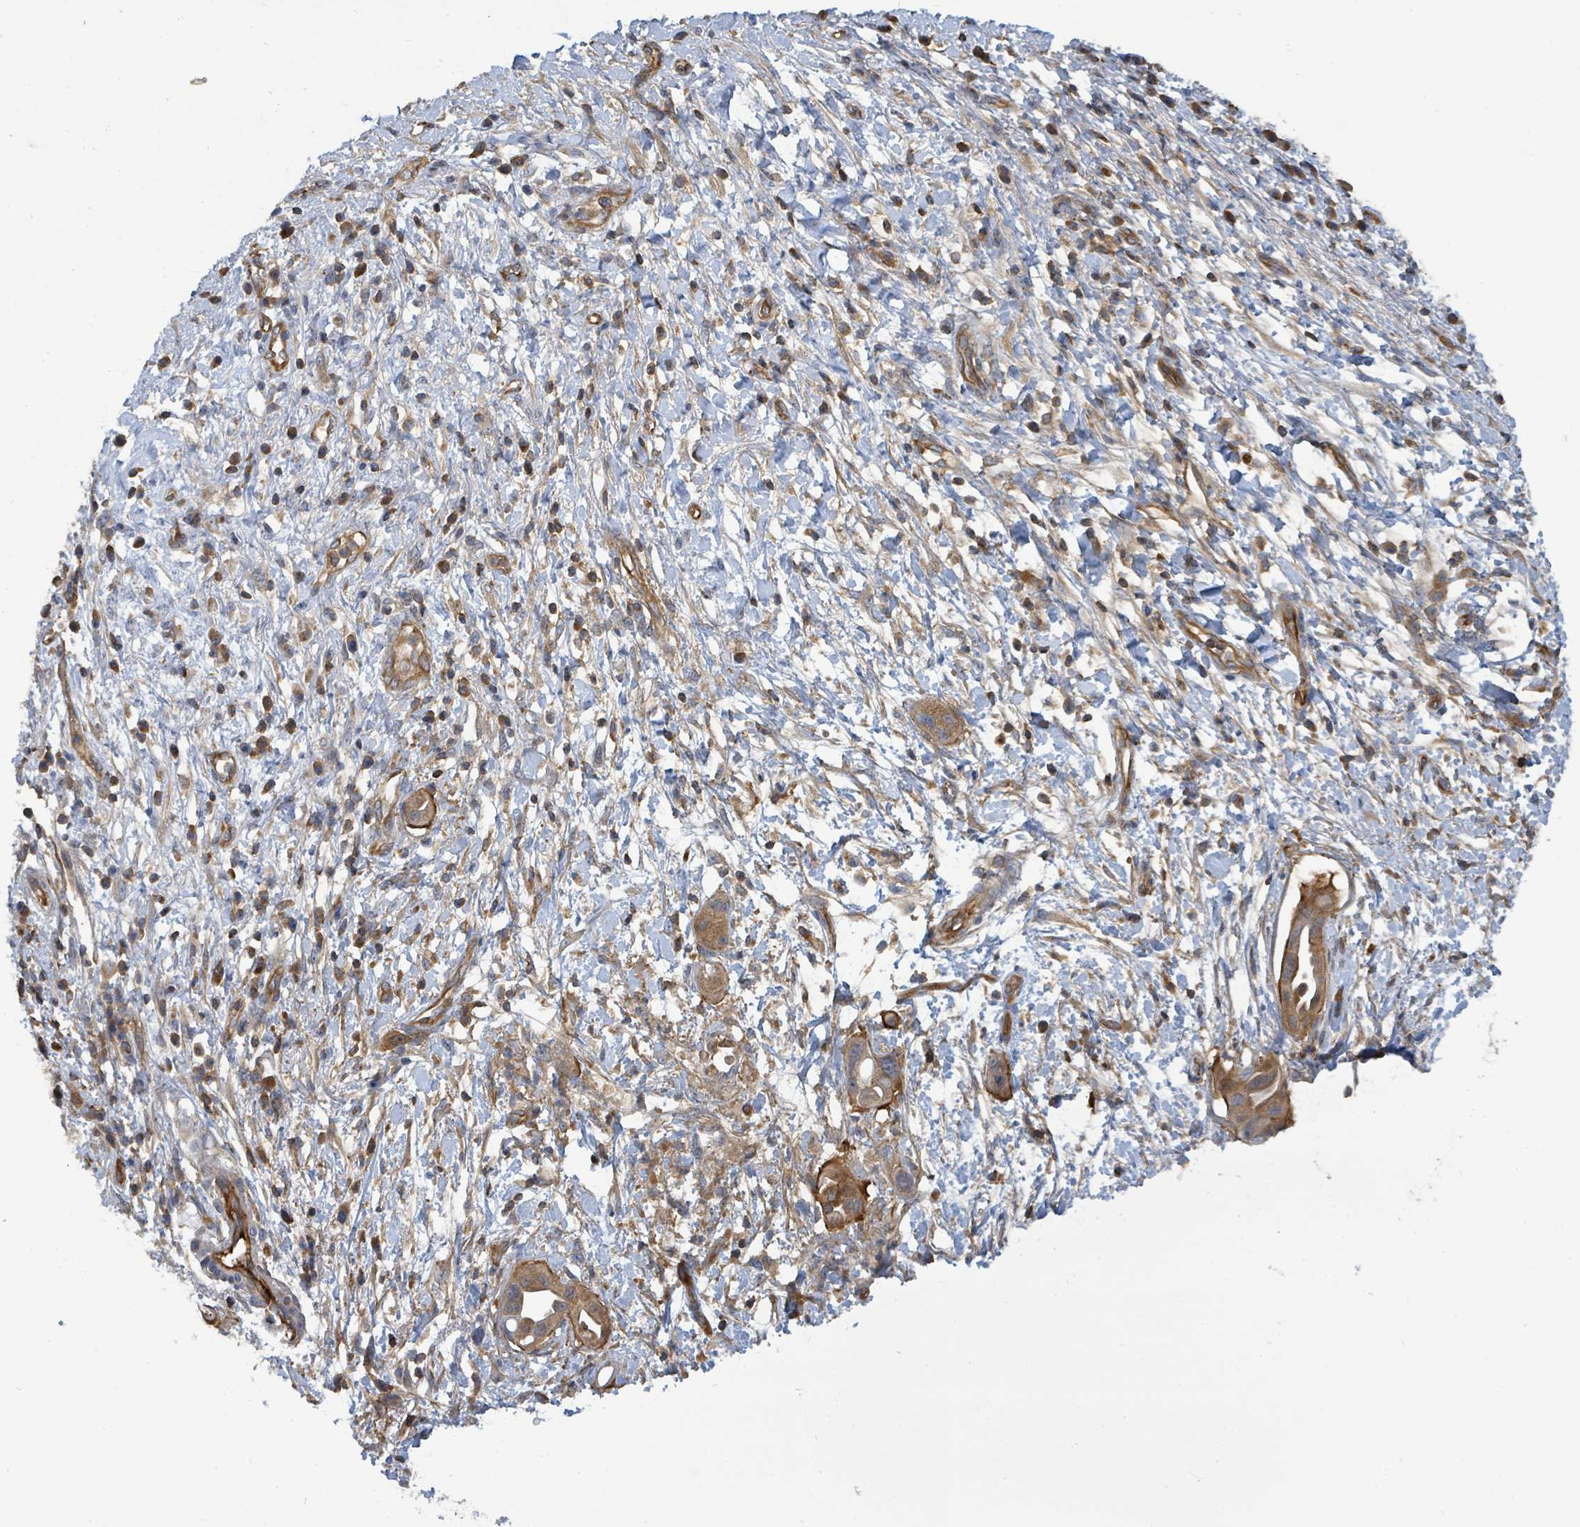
{"staining": {"intensity": "moderate", "quantity": ">75%", "location": "cytoplasmic/membranous"}, "tissue": "pancreatic cancer", "cell_type": "Tumor cells", "image_type": "cancer", "snomed": [{"axis": "morphology", "description": "Adenocarcinoma, NOS"}, {"axis": "topography", "description": "Pancreas"}], "caption": "Protein expression analysis of pancreatic adenocarcinoma shows moderate cytoplasmic/membranous expression in about >75% of tumor cells.", "gene": "BOLA2B", "patient": {"sex": "male", "age": 68}}